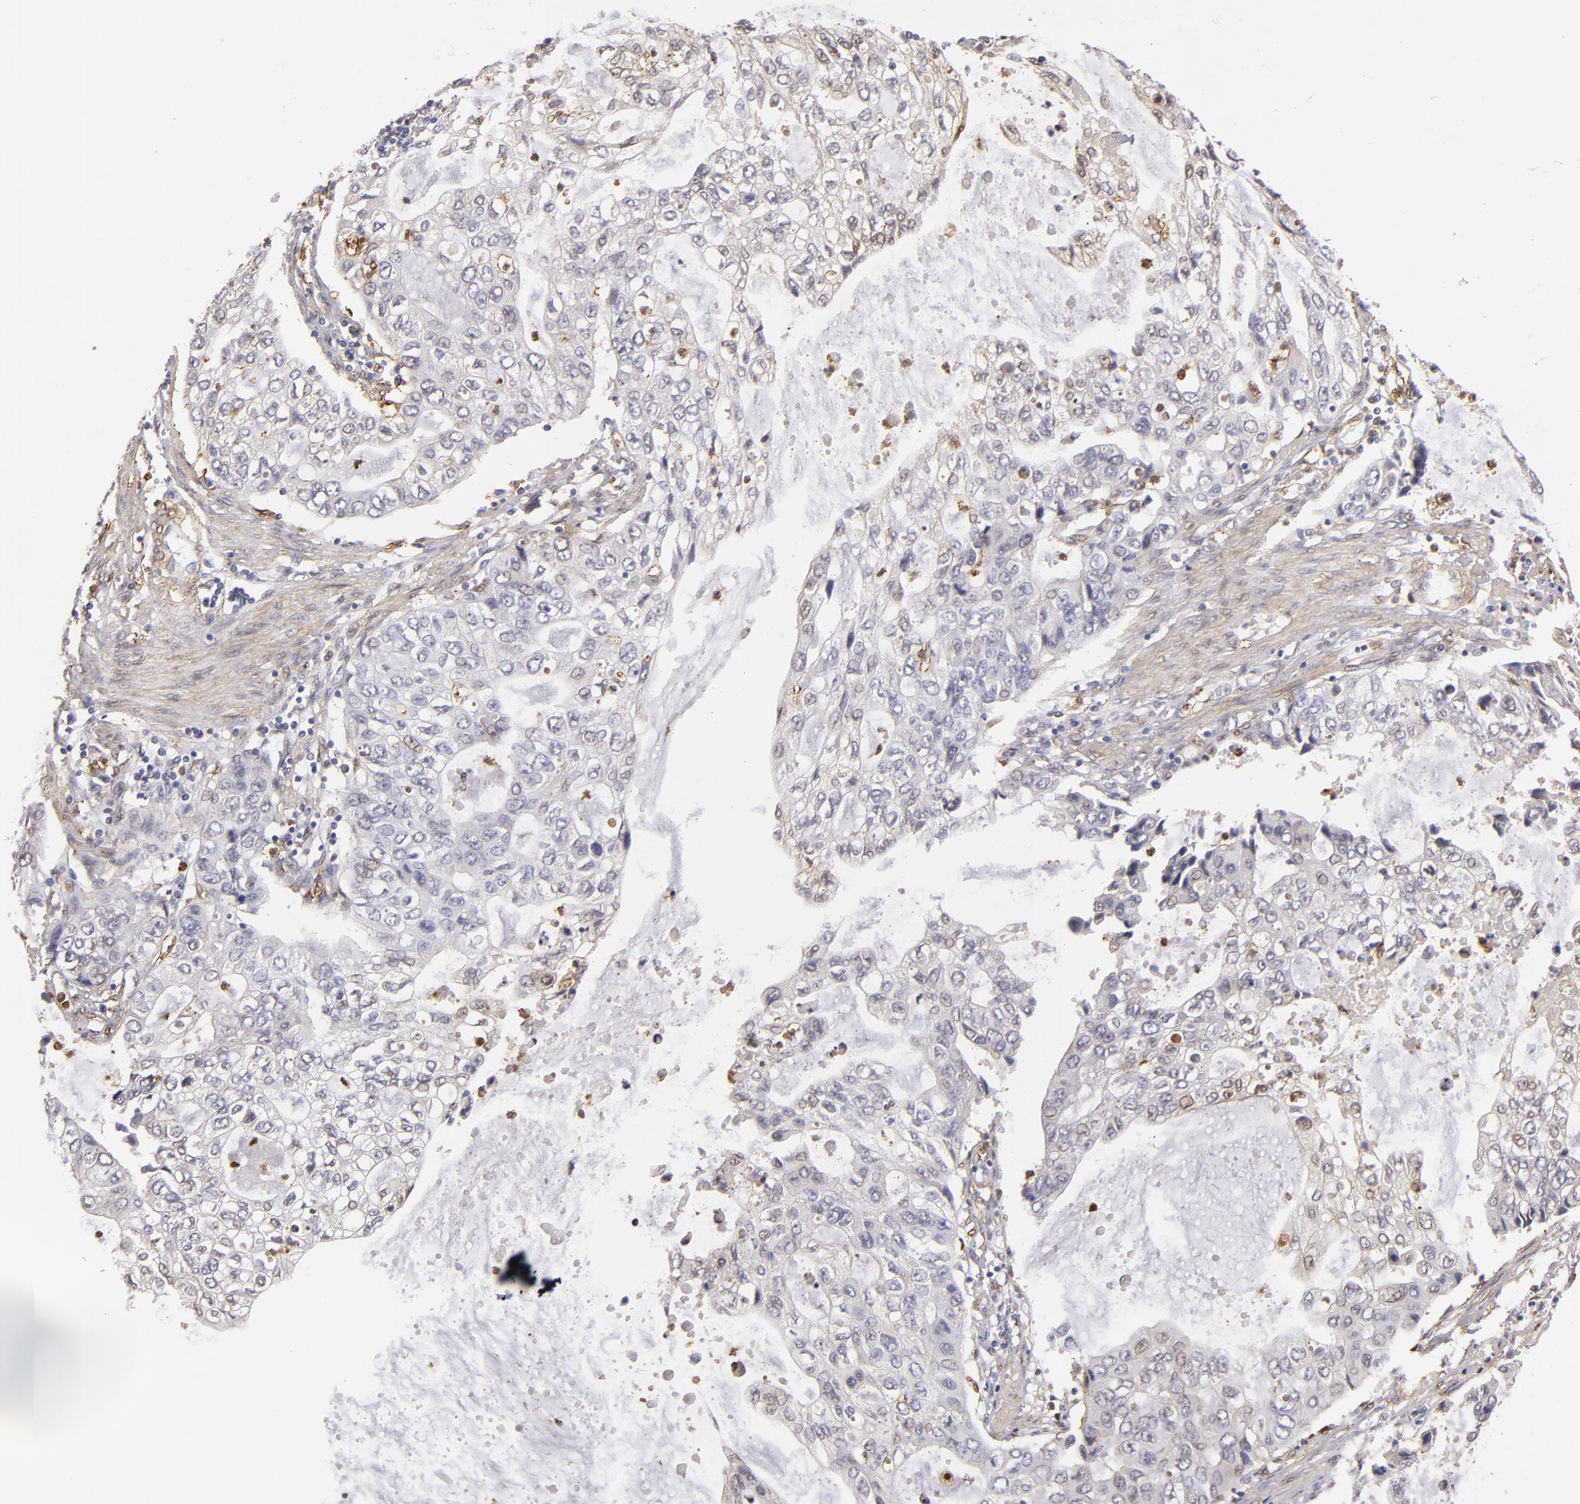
{"staining": {"intensity": "negative", "quantity": "none", "location": "none"}, "tissue": "stomach cancer", "cell_type": "Tumor cells", "image_type": "cancer", "snomed": [{"axis": "morphology", "description": "Adenocarcinoma, NOS"}, {"axis": "topography", "description": "Stomach, upper"}], "caption": "An immunohistochemistry (IHC) histopathology image of adenocarcinoma (stomach) is shown. There is no staining in tumor cells of adenocarcinoma (stomach).", "gene": "VCL", "patient": {"sex": "female", "age": 52}}